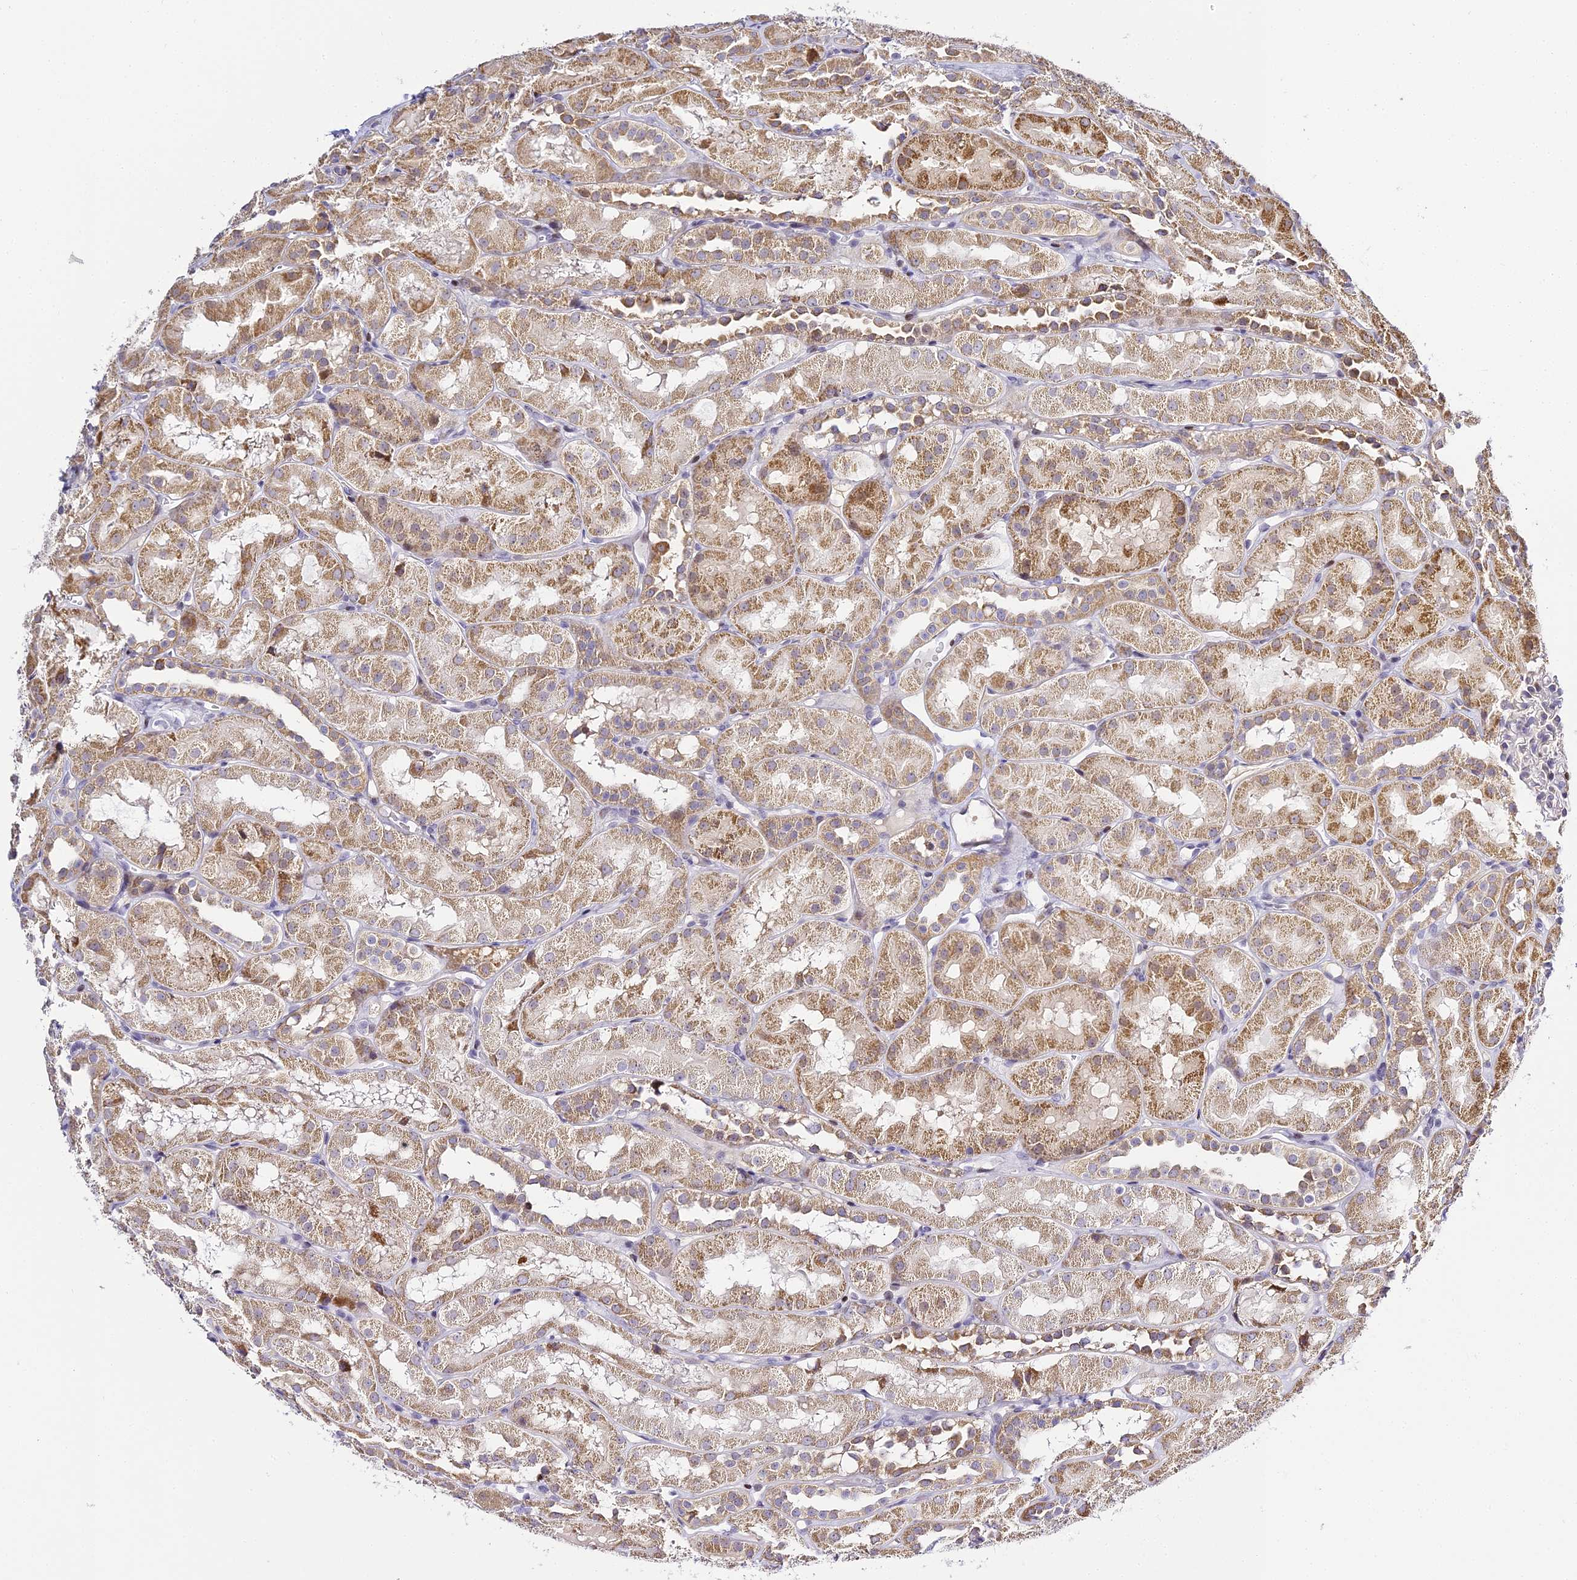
{"staining": {"intensity": "moderate", "quantity": "<25%", "location": "nuclear"}, "tissue": "kidney", "cell_type": "Cells in glomeruli", "image_type": "normal", "snomed": [{"axis": "morphology", "description": "Normal tissue, NOS"}, {"axis": "topography", "description": "Kidney"}, {"axis": "topography", "description": "Urinary bladder"}], "caption": "Immunohistochemical staining of normal kidney shows <25% levels of moderate nuclear protein expression in about <25% of cells in glomeruli. (DAB (3,3'-diaminobenzidine) = brown stain, brightfield microscopy at high magnification).", "gene": "SERP1", "patient": {"sex": "male", "age": 16}}